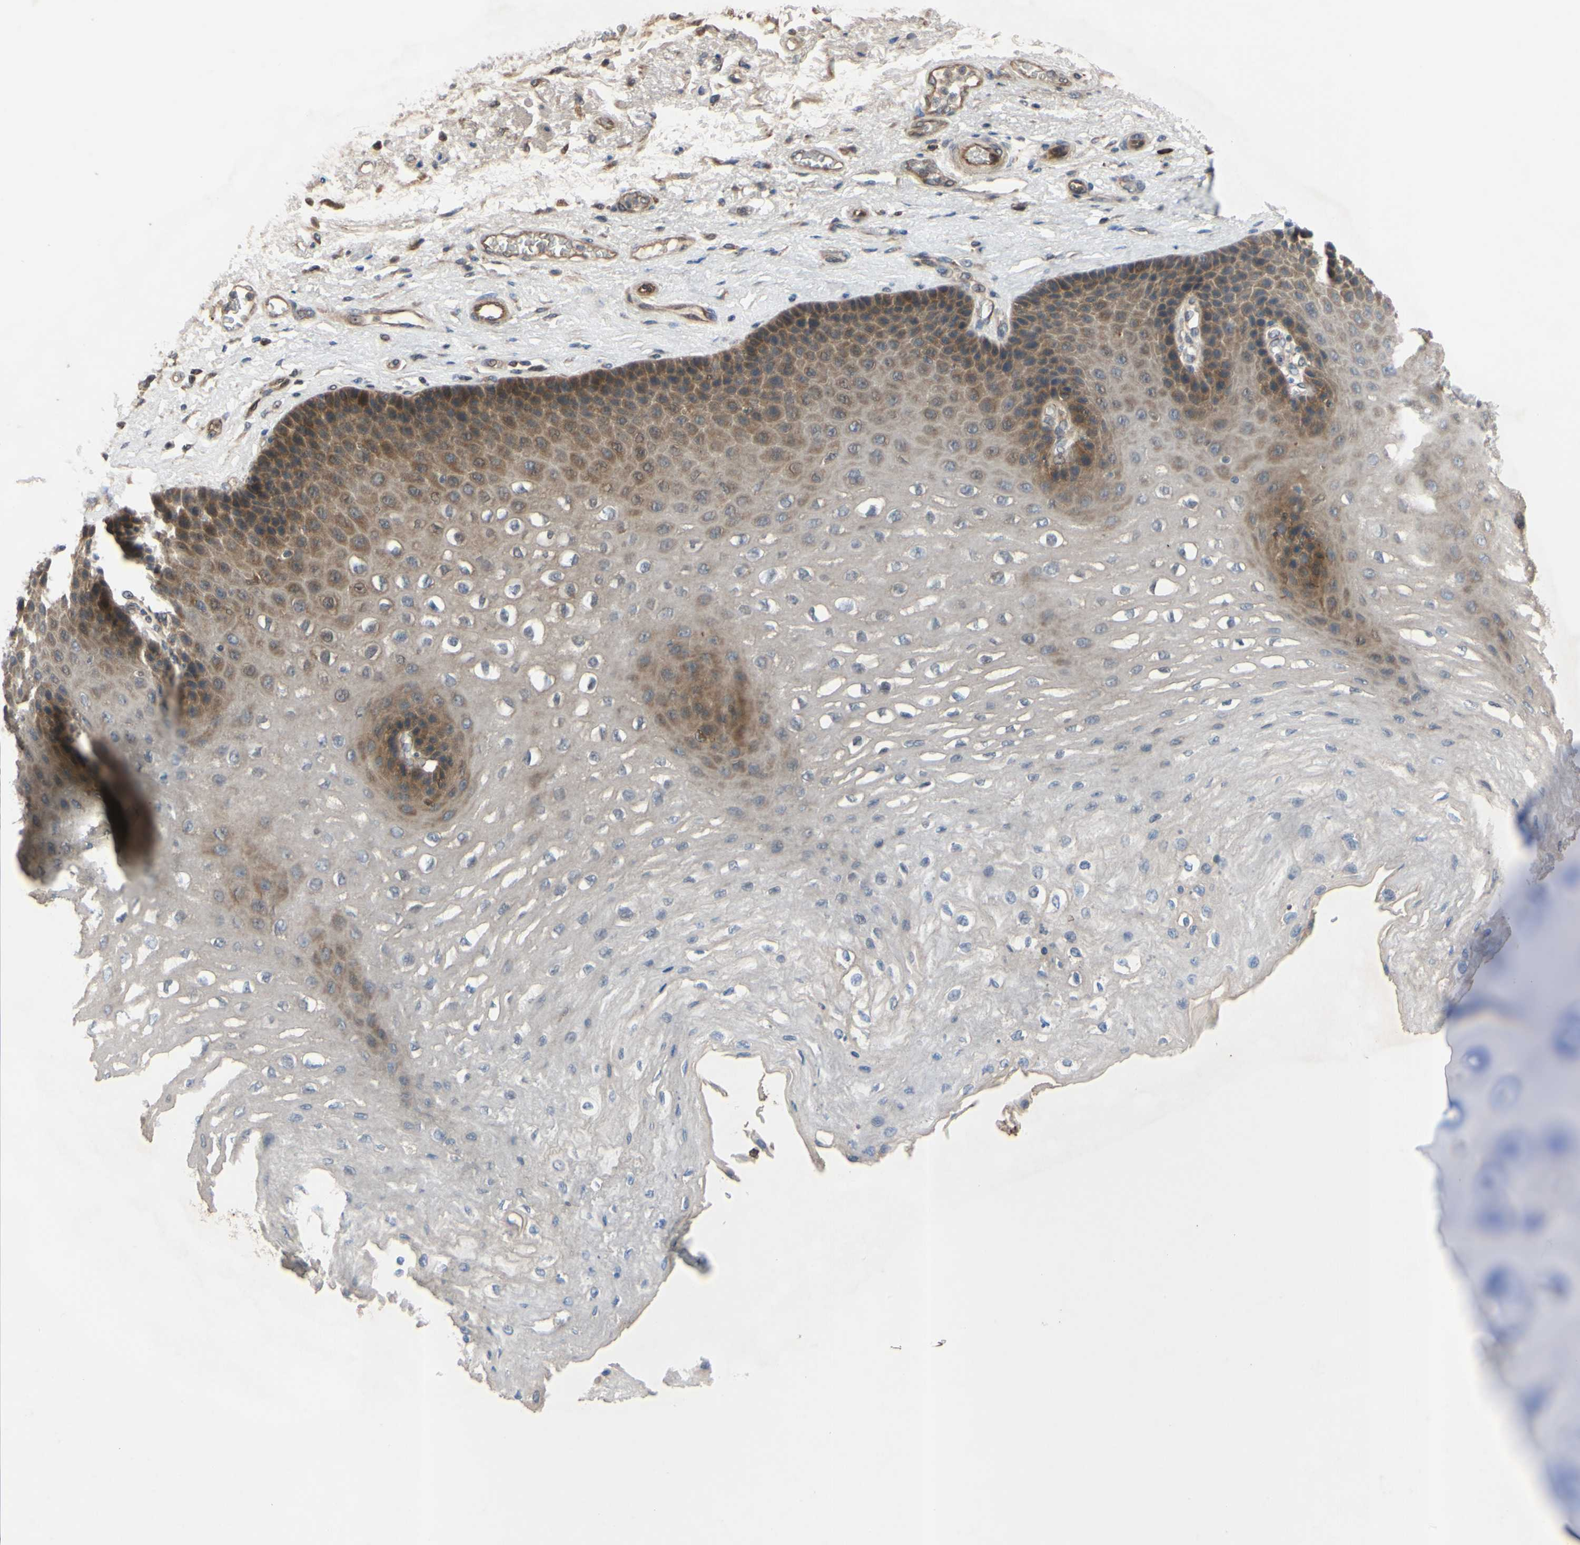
{"staining": {"intensity": "moderate", "quantity": "25%-75%", "location": "cytoplasmic/membranous"}, "tissue": "esophagus", "cell_type": "Squamous epithelial cells", "image_type": "normal", "snomed": [{"axis": "morphology", "description": "Normal tissue, NOS"}, {"axis": "topography", "description": "Esophagus"}], "caption": "Immunohistochemistry (IHC) image of benign esophagus stained for a protein (brown), which exhibits medium levels of moderate cytoplasmic/membranous expression in approximately 25%-75% of squamous epithelial cells.", "gene": "XIAP", "patient": {"sex": "female", "age": 72}}